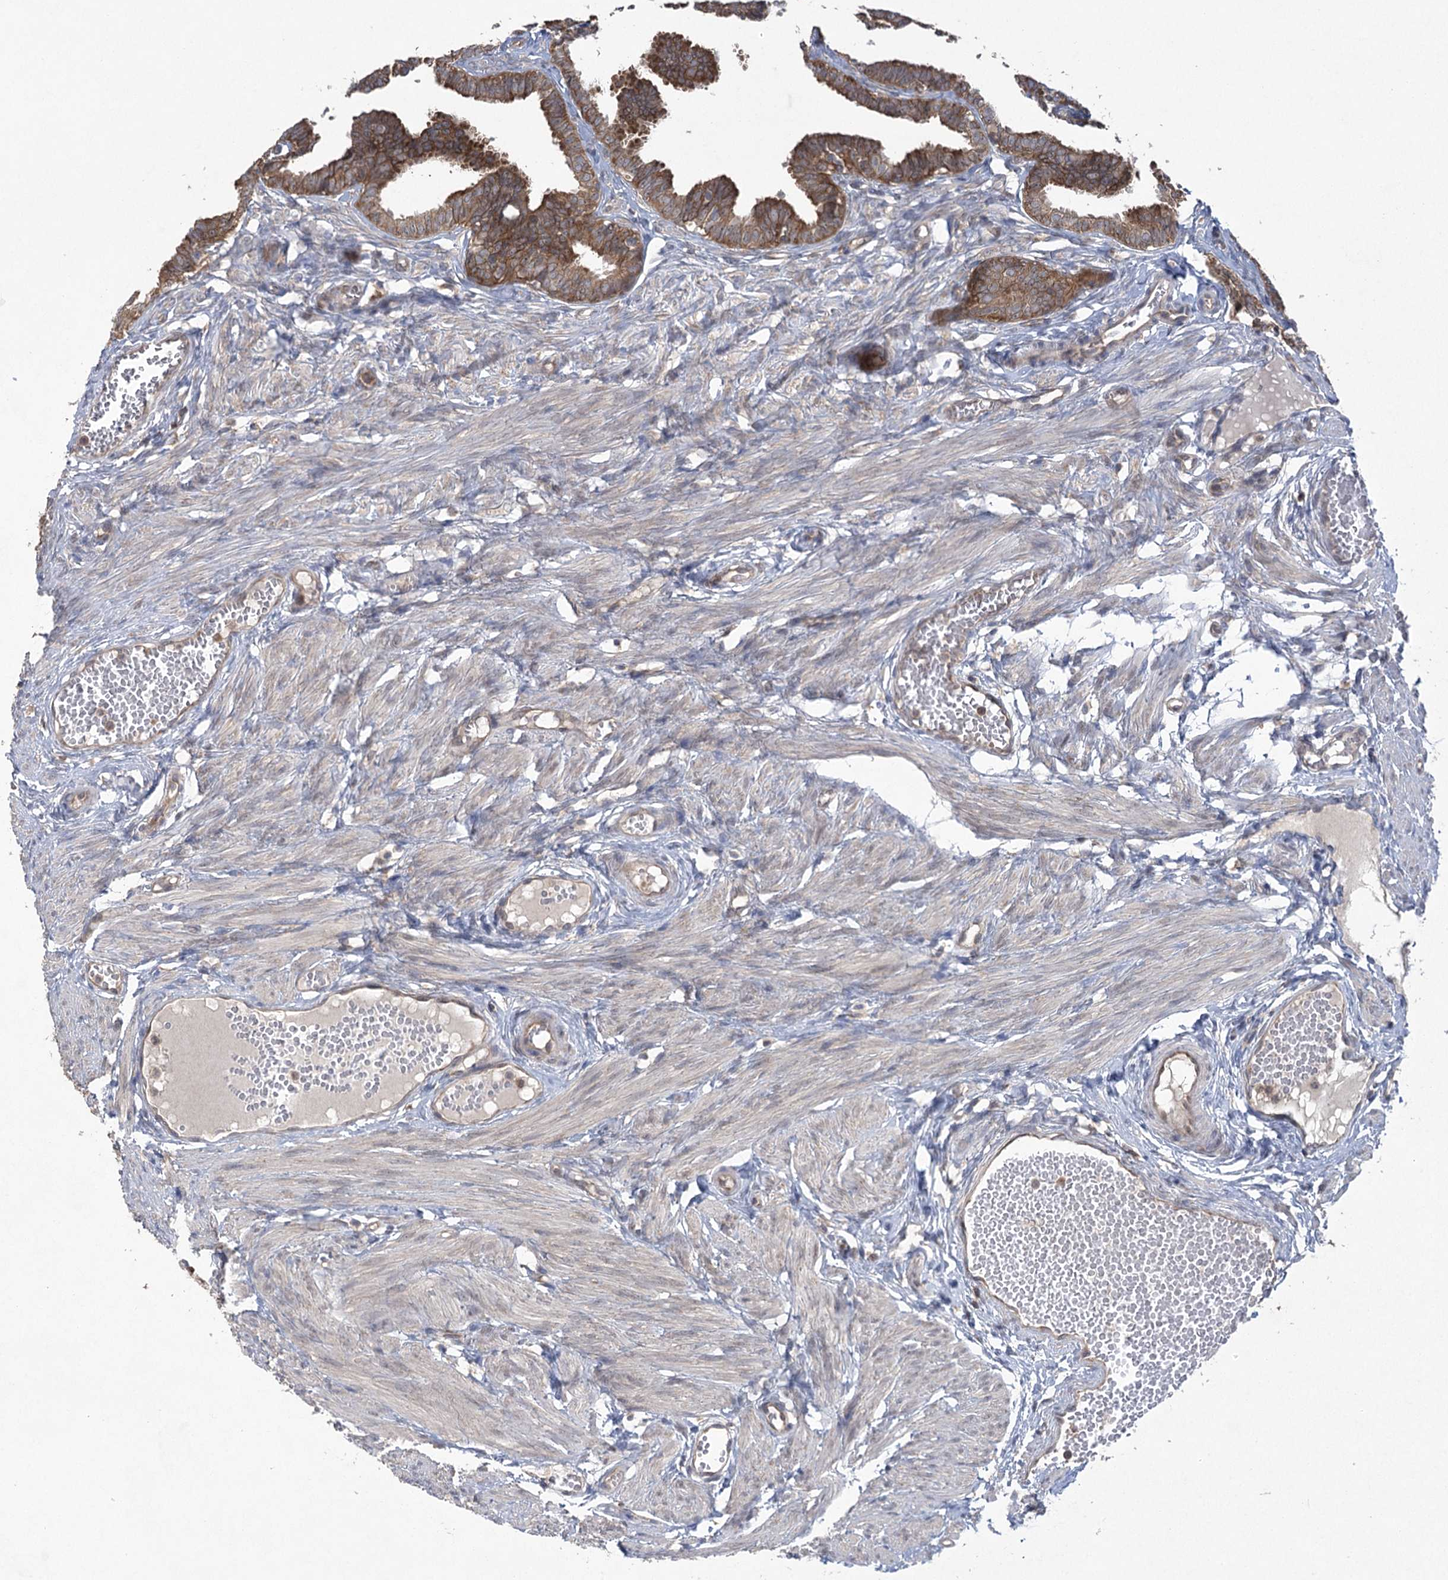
{"staining": {"intensity": "moderate", "quantity": ">75%", "location": "cytoplasmic/membranous"}, "tissue": "fallopian tube", "cell_type": "Glandular cells", "image_type": "normal", "snomed": [{"axis": "morphology", "description": "Normal tissue, NOS"}, {"axis": "topography", "description": "Fallopian tube"}, {"axis": "topography", "description": "Ovary"}], "caption": "Glandular cells exhibit medium levels of moderate cytoplasmic/membranous staining in approximately >75% of cells in unremarkable human fallopian tube. (DAB (3,3'-diaminobenzidine) IHC with brightfield microscopy, high magnification).", "gene": "EIF3A", "patient": {"sex": "female", "age": 23}}